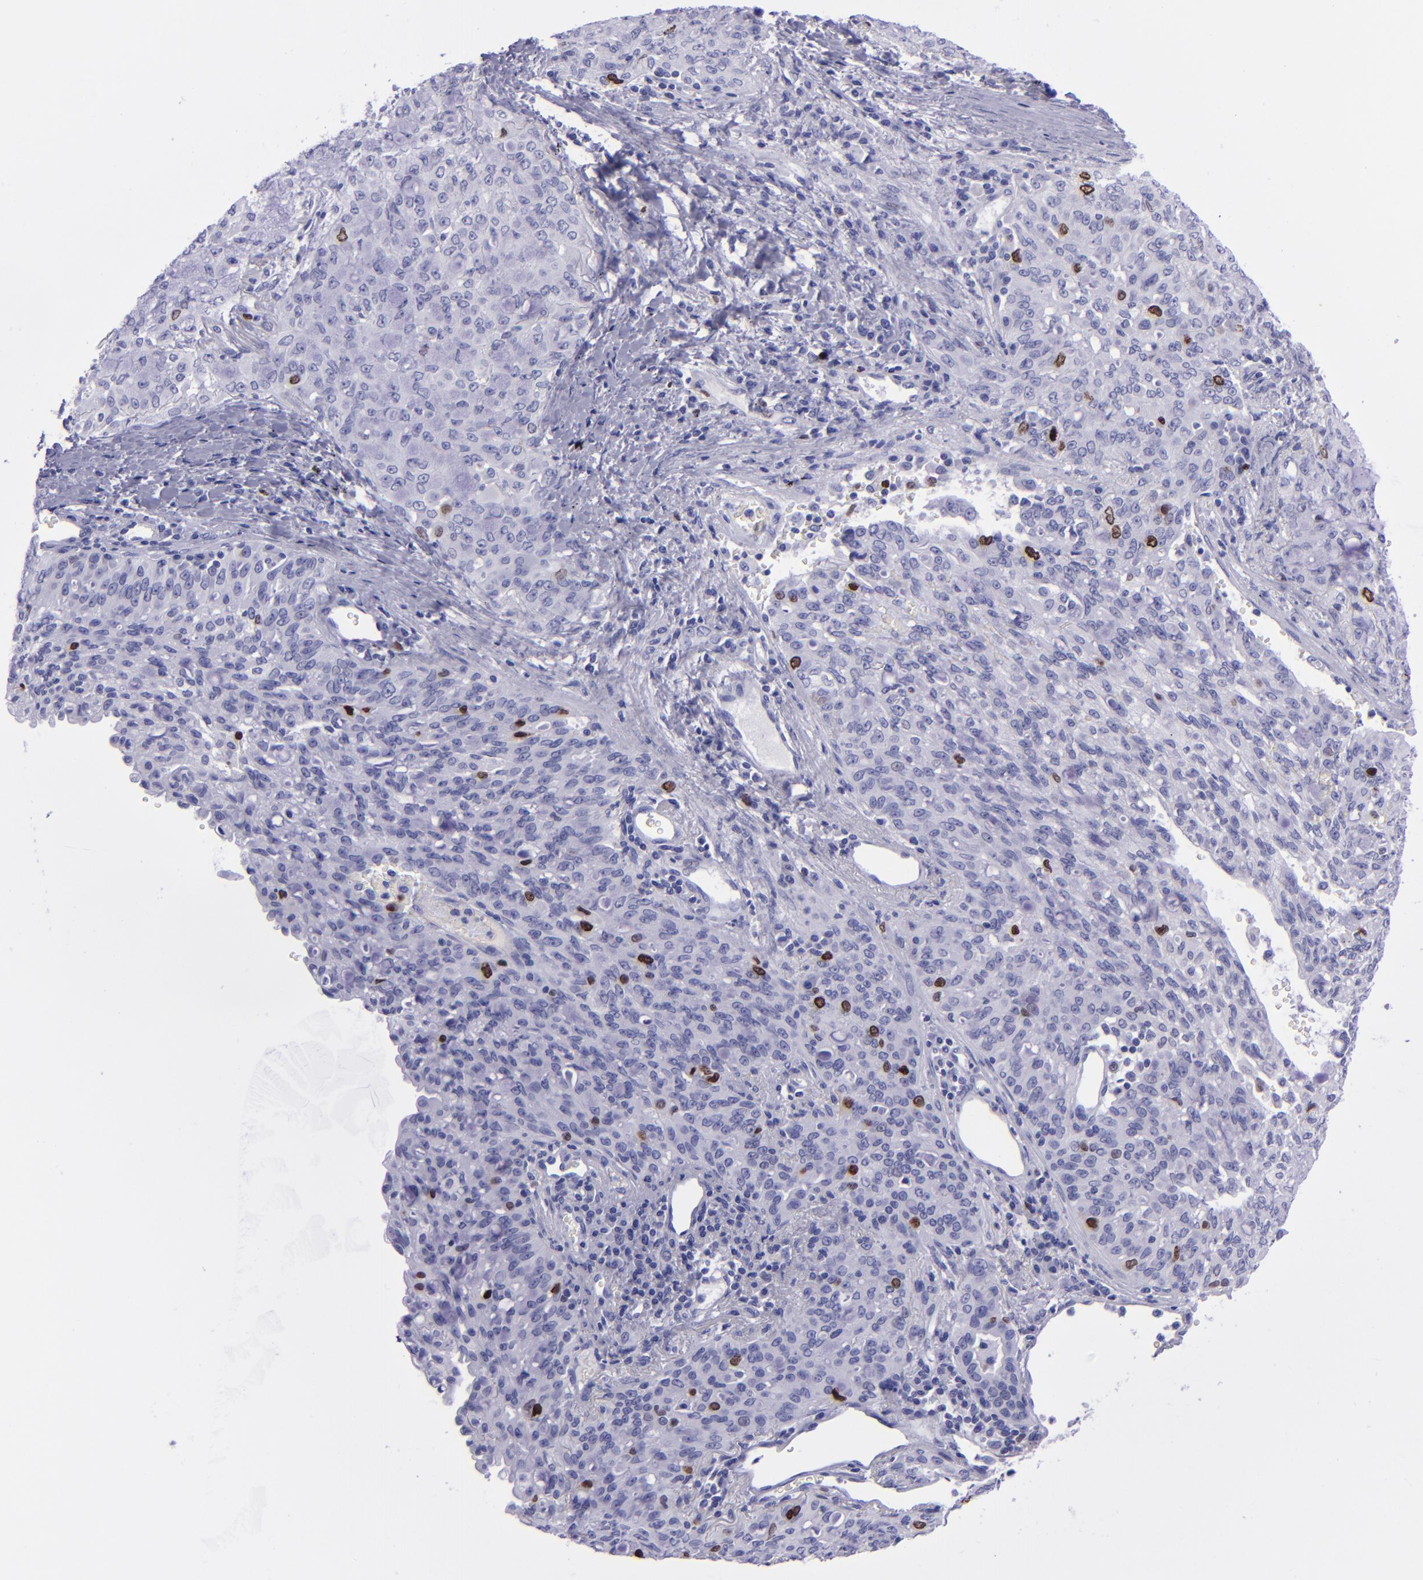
{"staining": {"intensity": "strong", "quantity": "<25%", "location": "nuclear"}, "tissue": "lung cancer", "cell_type": "Tumor cells", "image_type": "cancer", "snomed": [{"axis": "morphology", "description": "Adenocarcinoma, NOS"}, {"axis": "topography", "description": "Lung"}], "caption": "Human lung adenocarcinoma stained with a brown dye reveals strong nuclear positive staining in approximately <25% of tumor cells.", "gene": "TOP2A", "patient": {"sex": "female", "age": 44}}